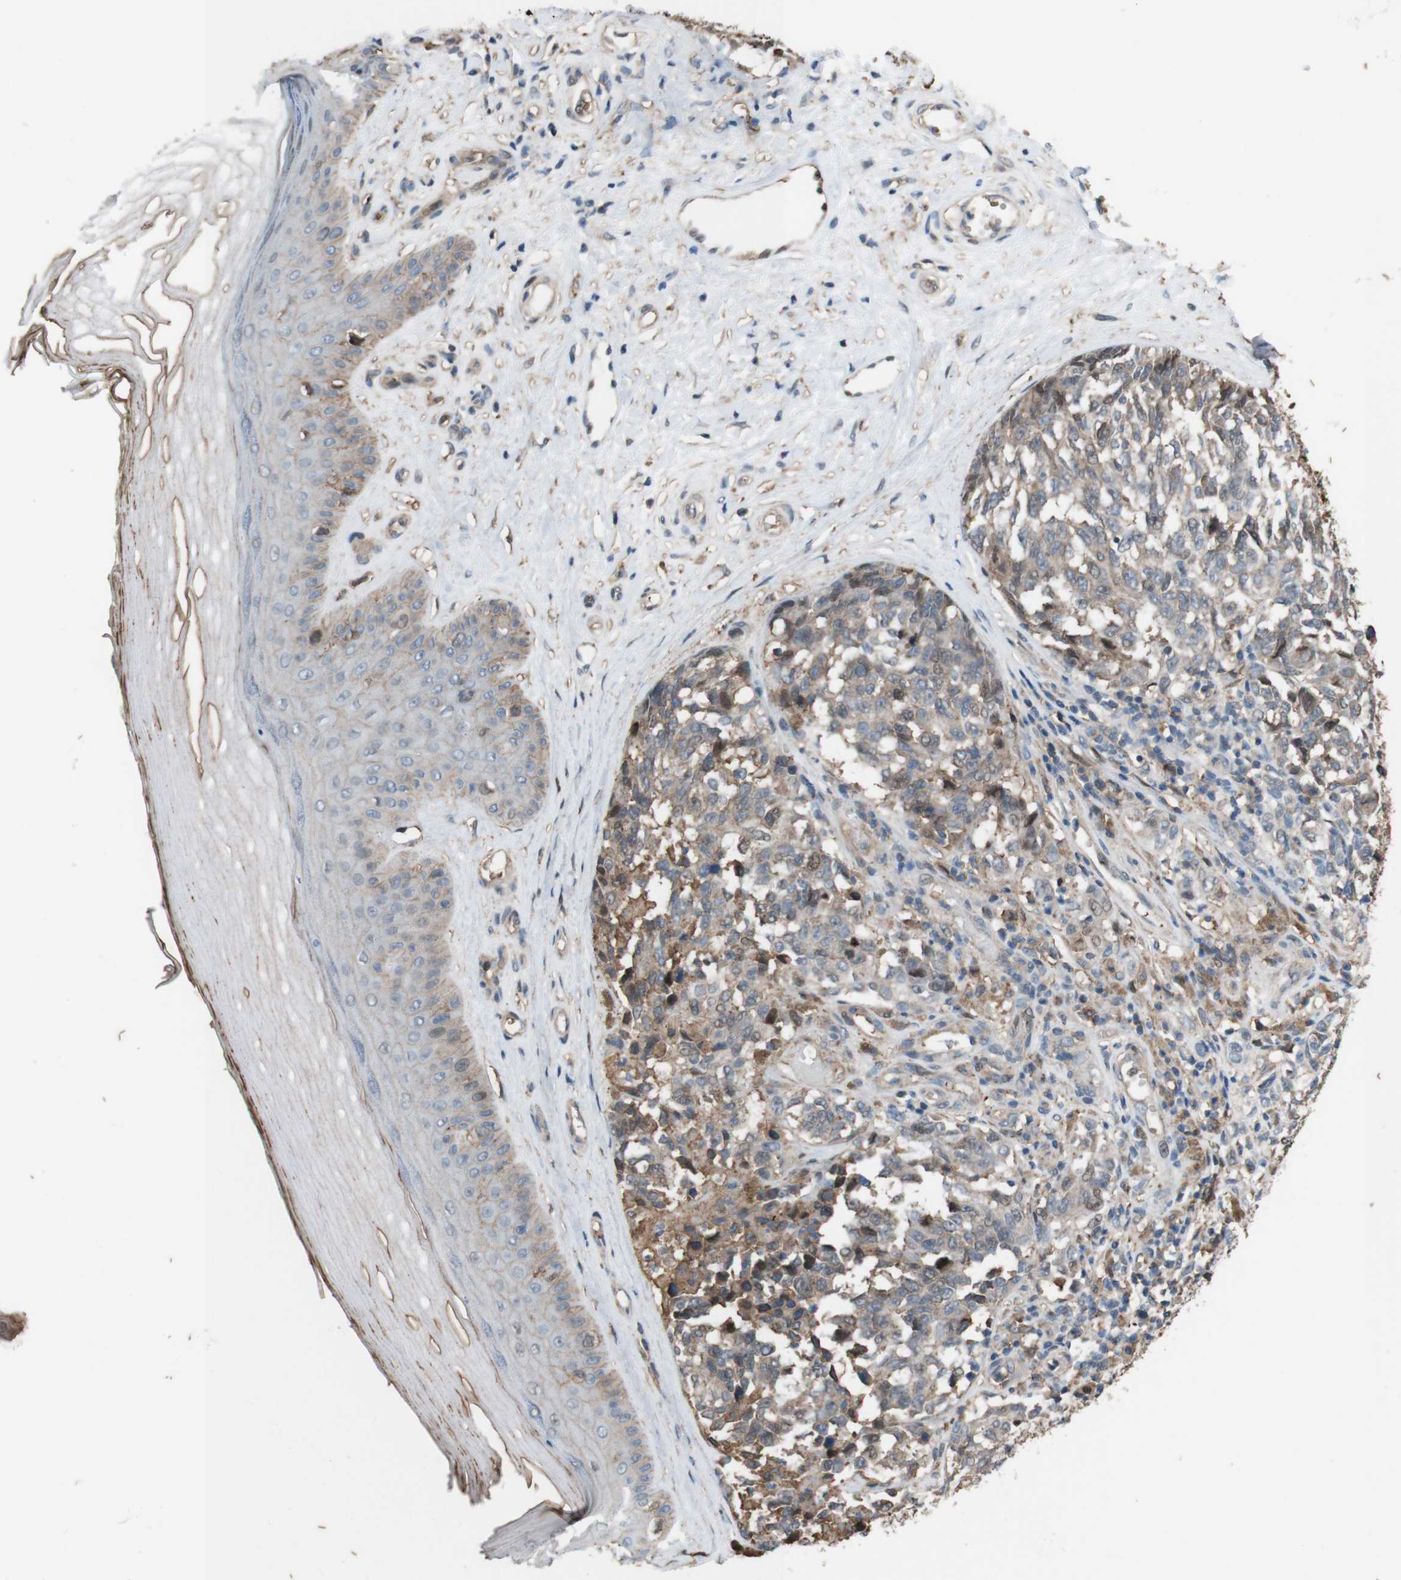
{"staining": {"intensity": "moderate", "quantity": "25%-75%", "location": "cytoplasmic/membranous"}, "tissue": "melanoma", "cell_type": "Tumor cells", "image_type": "cancer", "snomed": [{"axis": "morphology", "description": "Malignant melanoma, NOS"}, {"axis": "topography", "description": "Skin"}], "caption": "IHC micrograph of human malignant melanoma stained for a protein (brown), which shows medium levels of moderate cytoplasmic/membranous expression in approximately 25%-75% of tumor cells.", "gene": "ATP2B1", "patient": {"sex": "female", "age": 64}}